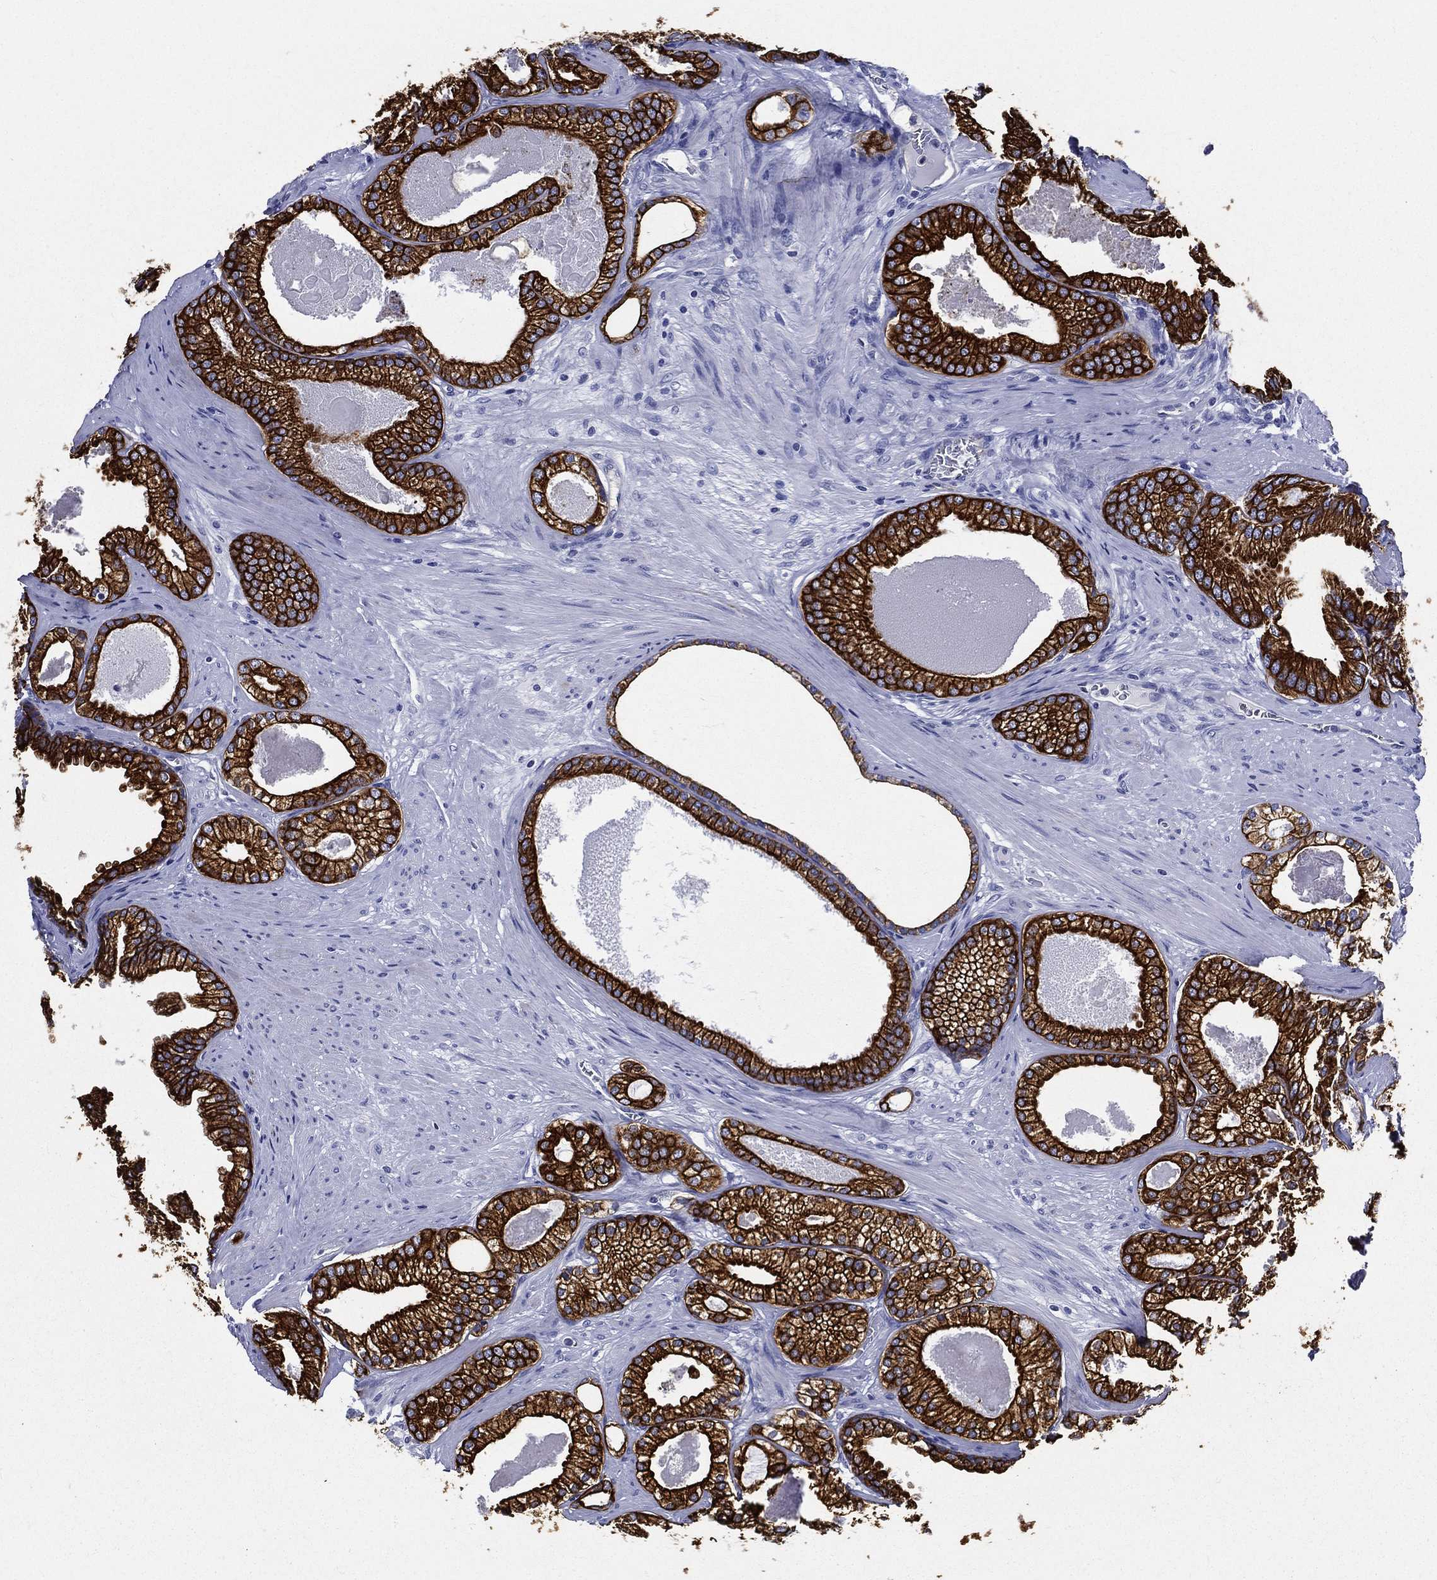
{"staining": {"intensity": "strong", "quantity": ">75%", "location": "cytoplasmic/membranous"}, "tissue": "prostate cancer", "cell_type": "Tumor cells", "image_type": "cancer", "snomed": [{"axis": "morphology", "description": "Adenocarcinoma, High grade"}, {"axis": "topography", "description": "Prostate and seminal vesicle, NOS"}], "caption": "An IHC image of neoplastic tissue is shown. Protein staining in brown highlights strong cytoplasmic/membranous positivity in prostate cancer (adenocarcinoma (high-grade)) within tumor cells.", "gene": "NEDD9", "patient": {"sex": "male", "age": 62}}